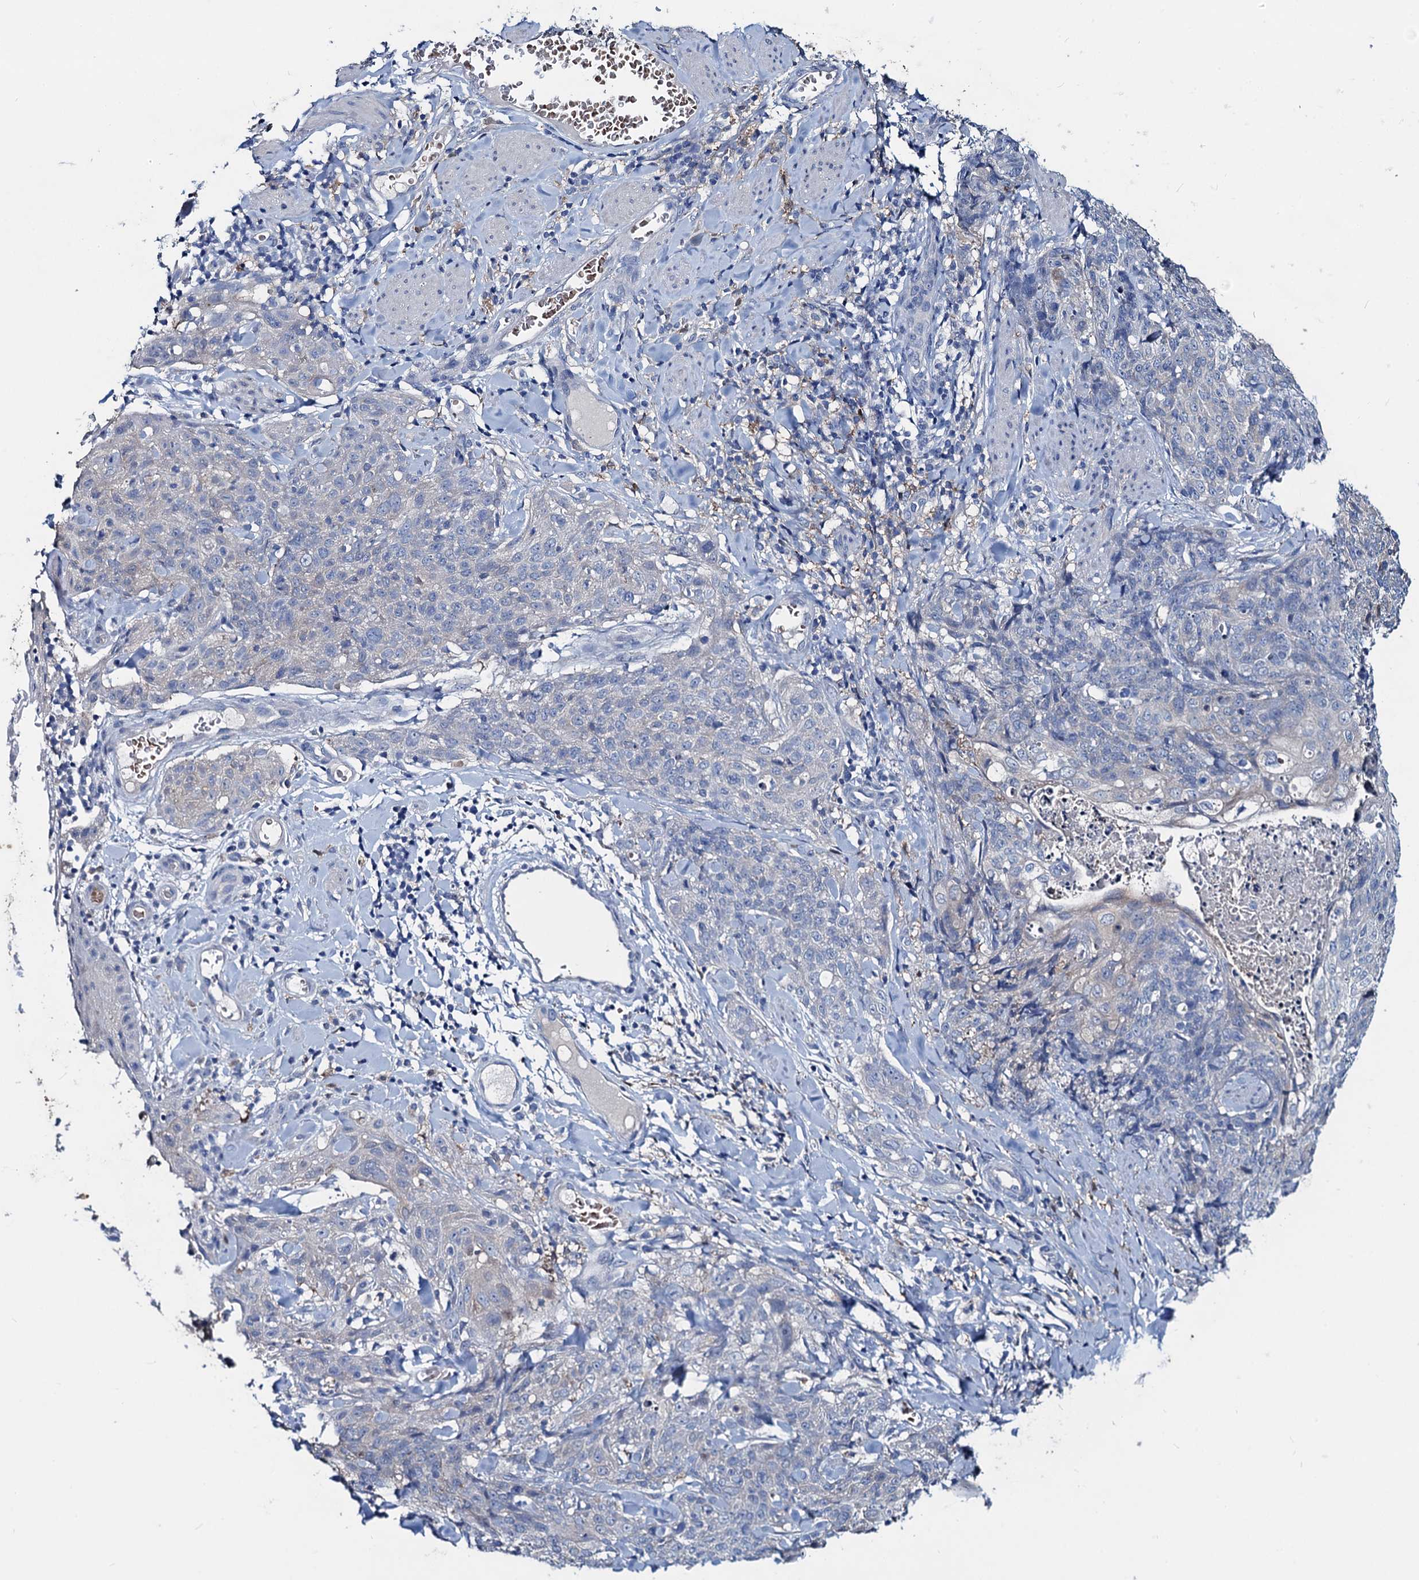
{"staining": {"intensity": "negative", "quantity": "none", "location": "none"}, "tissue": "skin cancer", "cell_type": "Tumor cells", "image_type": "cancer", "snomed": [{"axis": "morphology", "description": "Squamous cell carcinoma, NOS"}, {"axis": "topography", "description": "Skin"}, {"axis": "topography", "description": "Vulva"}], "caption": "Skin cancer (squamous cell carcinoma) was stained to show a protein in brown. There is no significant staining in tumor cells.", "gene": "RTKN2", "patient": {"sex": "female", "age": 85}}